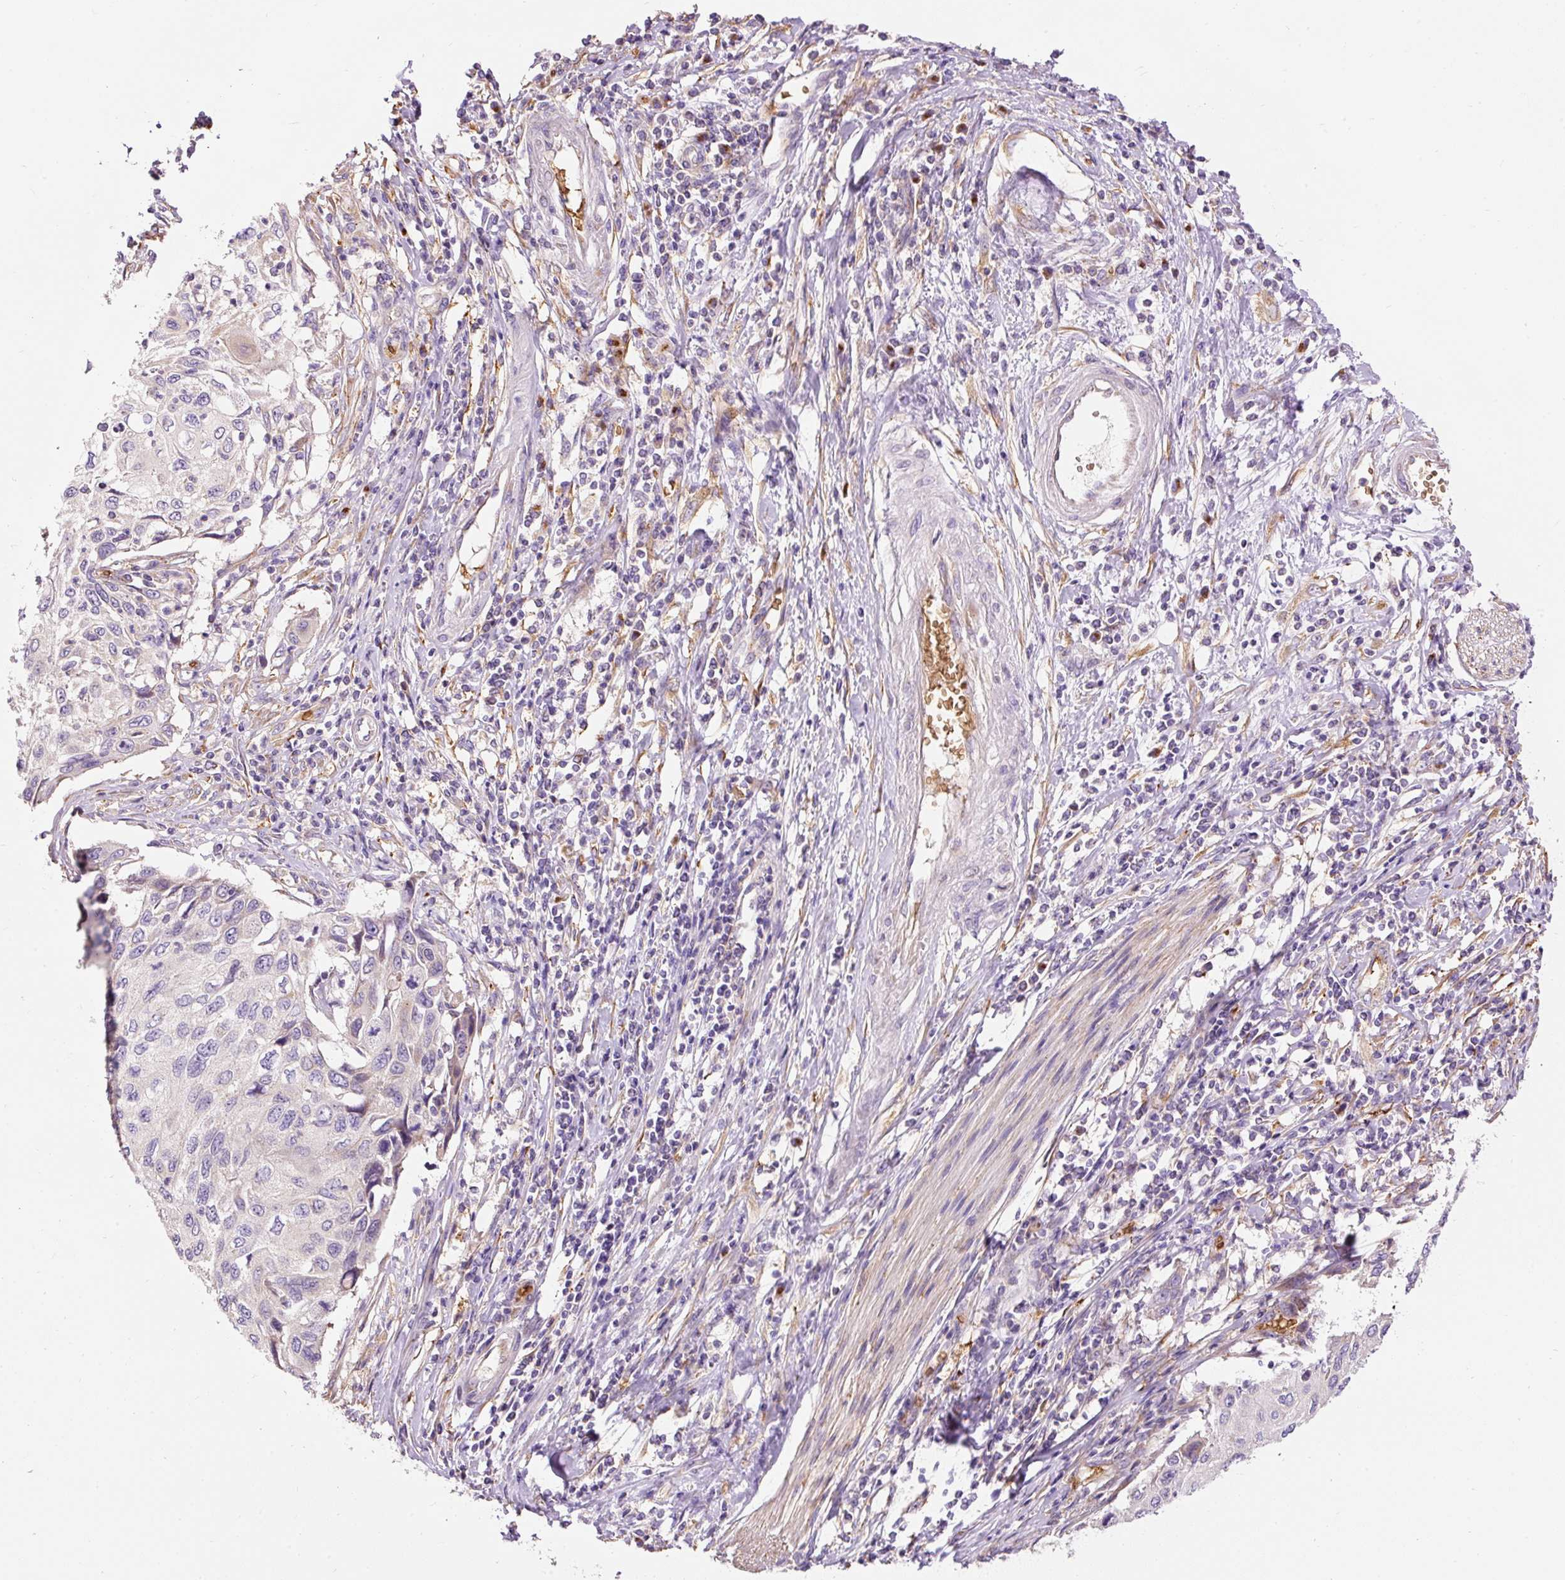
{"staining": {"intensity": "negative", "quantity": "none", "location": "none"}, "tissue": "cervical cancer", "cell_type": "Tumor cells", "image_type": "cancer", "snomed": [{"axis": "morphology", "description": "Squamous cell carcinoma, NOS"}, {"axis": "topography", "description": "Cervix"}], "caption": "Immunohistochemical staining of cervical cancer demonstrates no significant positivity in tumor cells.", "gene": "PRRC2A", "patient": {"sex": "female", "age": 70}}